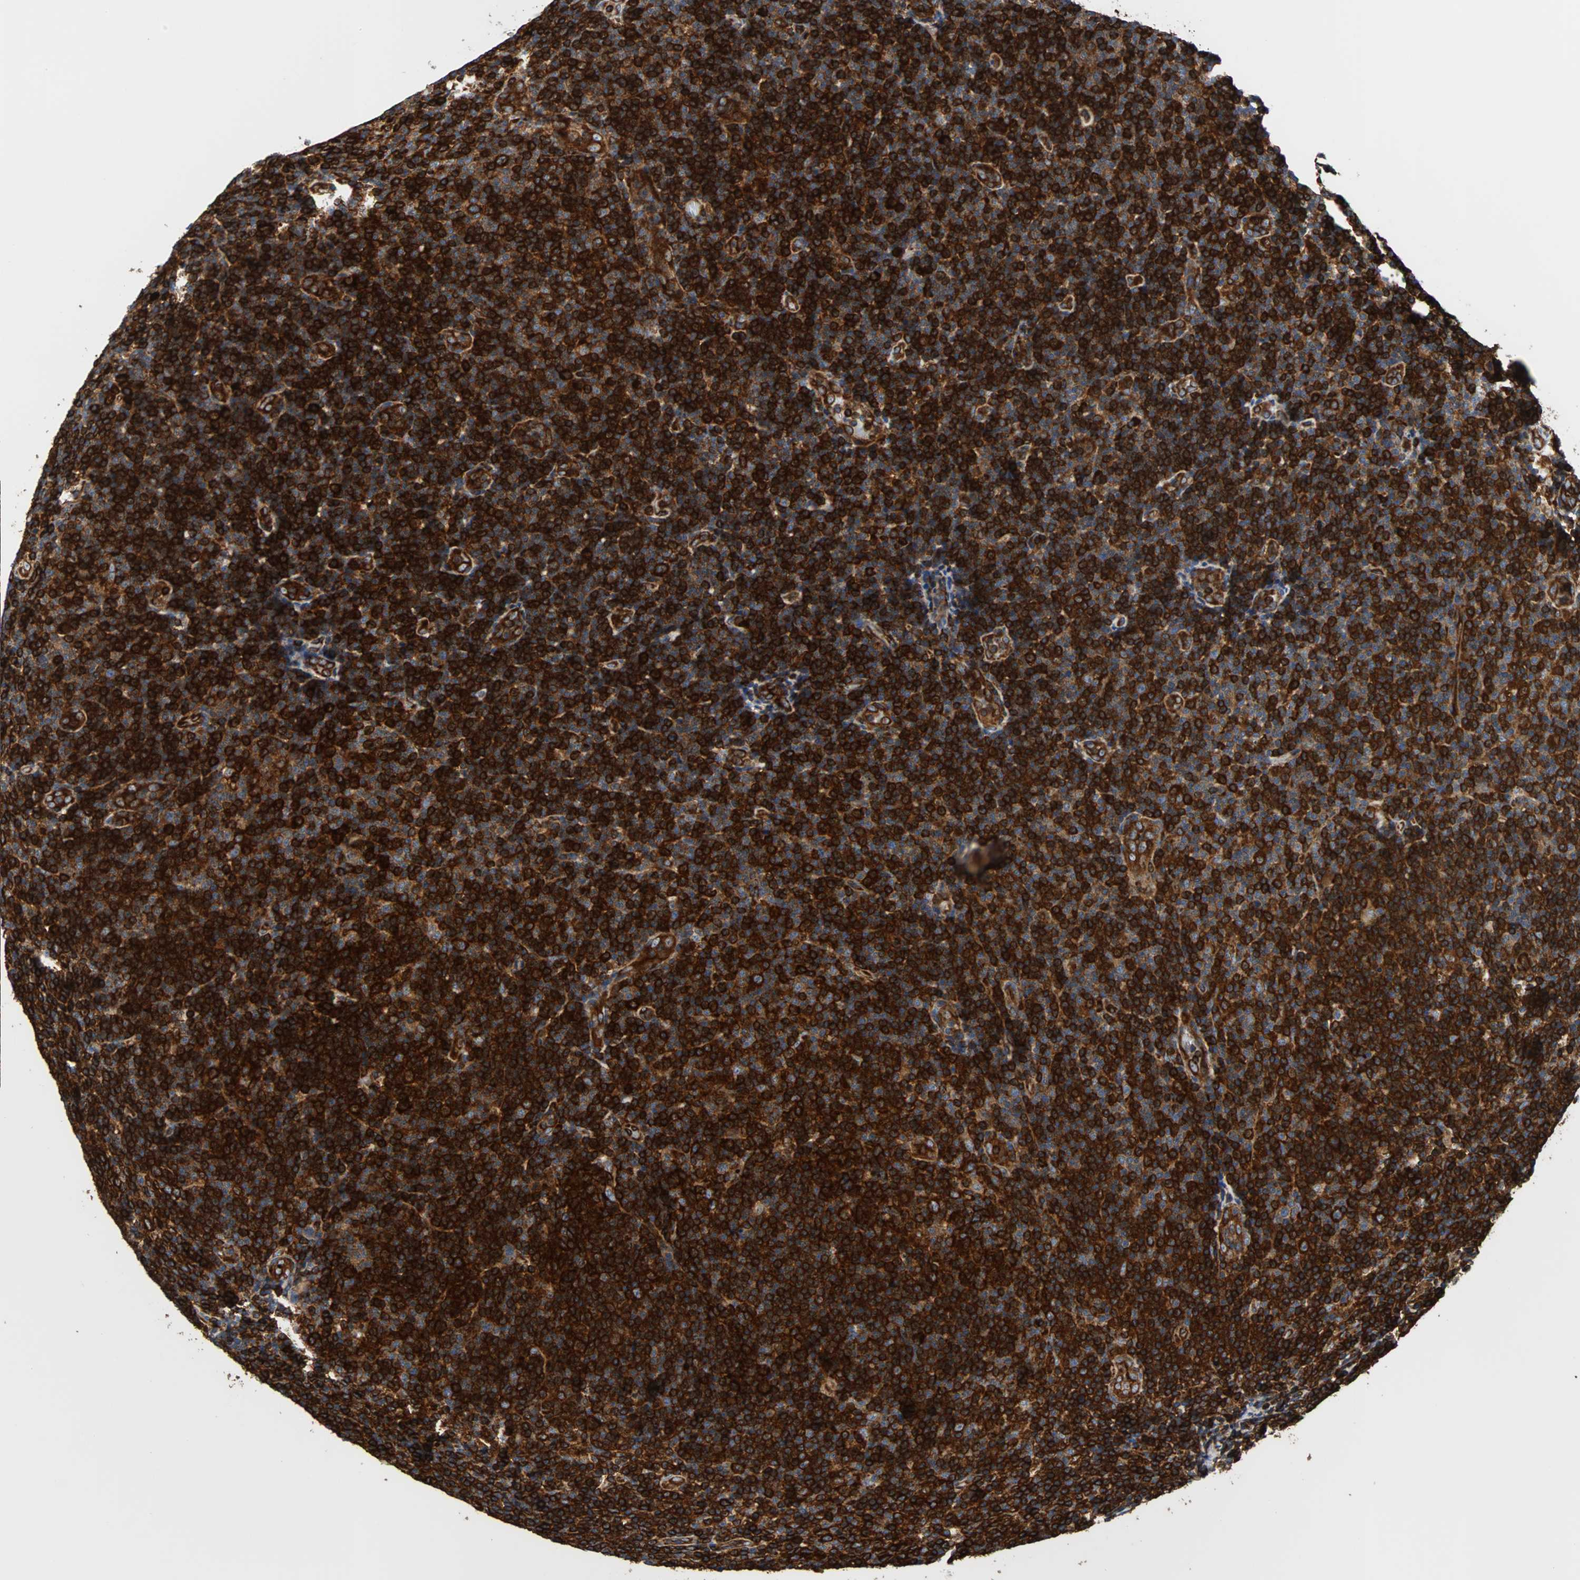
{"staining": {"intensity": "strong", "quantity": ">75%", "location": "cytoplasmic/membranous"}, "tissue": "lymphoma", "cell_type": "Tumor cells", "image_type": "cancer", "snomed": [{"axis": "morphology", "description": "Malignant lymphoma, non-Hodgkin's type, Low grade"}, {"axis": "topography", "description": "Lymph node"}], "caption": "Protein staining demonstrates strong cytoplasmic/membranous positivity in about >75% of tumor cells in malignant lymphoma, non-Hodgkin's type (low-grade).", "gene": "PLCG2", "patient": {"sex": "male", "age": 83}}